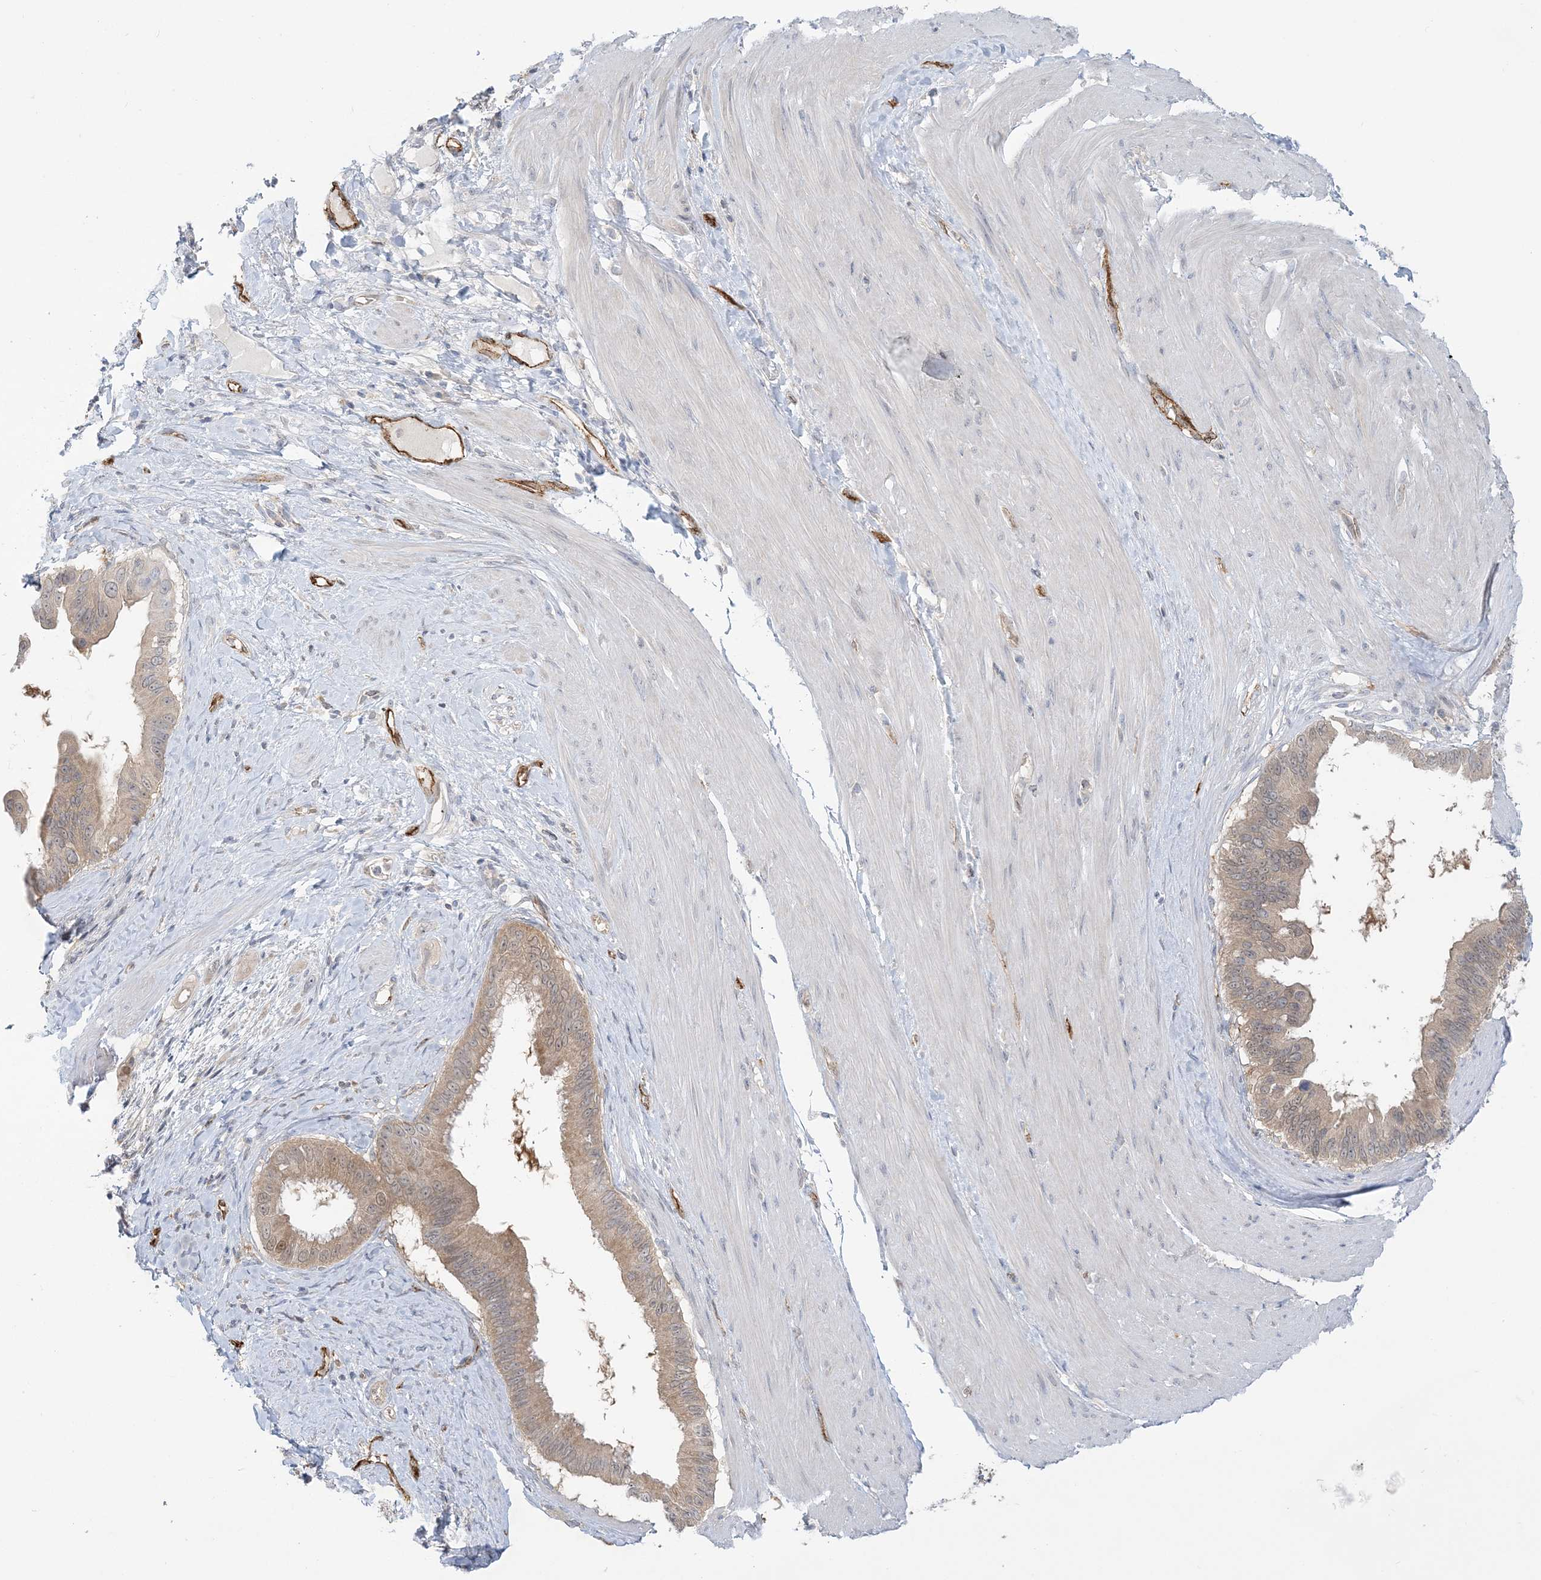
{"staining": {"intensity": "moderate", "quantity": "25%-75%", "location": "cytoplasmic/membranous"}, "tissue": "pancreatic cancer", "cell_type": "Tumor cells", "image_type": "cancer", "snomed": [{"axis": "morphology", "description": "Adenocarcinoma, NOS"}, {"axis": "topography", "description": "Pancreas"}], "caption": "Immunohistochemical staining of pancreatic adenocarcinoma shows moderate cytoplasmic/membranous protein positivity in about 25%-75% of tumor cells.", "gene": "INPP1", "patient": {"sex": "female", "age": 56}}